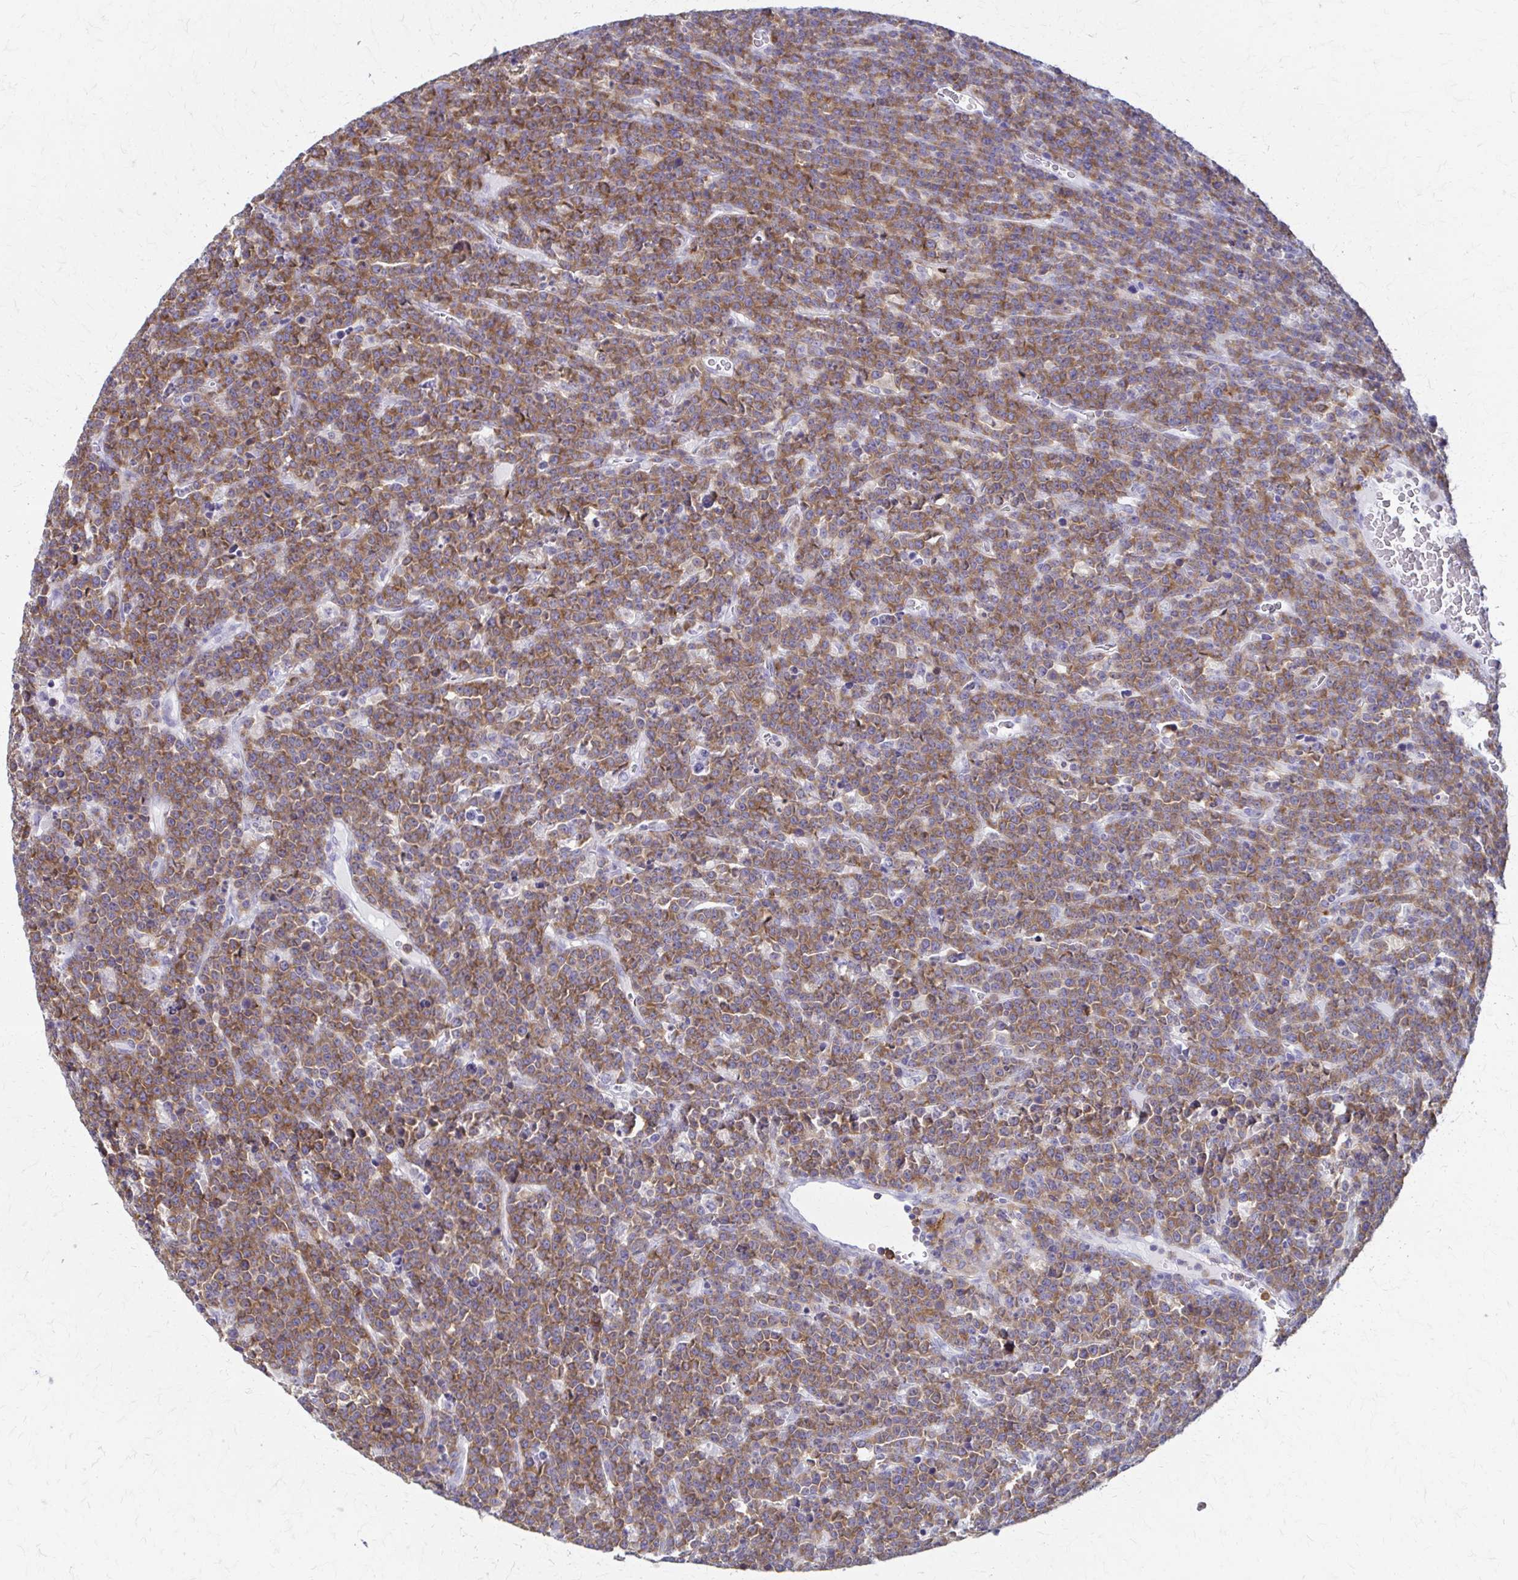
{"staining": {"intensity": "moderate", "quantity": ">75%", "location": "cytoplasmic/membranous"}, "tissue": "lymphoma", "cell_type": "Tumor cells", "image_type": "cancer", "snomed": [{"axis": "morphology", "description": "Malignant lymphoma, non-Hodgkin's type, High grade"}, {"axis": "topography", "description": "Ovary"}], "caption": "DAB immunohistochemical staining of human malignant lymphoma, non-Hodgkin's type (high-grade) demonstrates moderate cytoplasmic/membranous protein expression in approximately >75% of tumor cells. (DAB (3,3'-diaminobenzidine) IHC, brown staining for protein, blue staining for nuclei).", "gene": "PIK3AP1", "patient": {"sex": "female", "age": 56}}